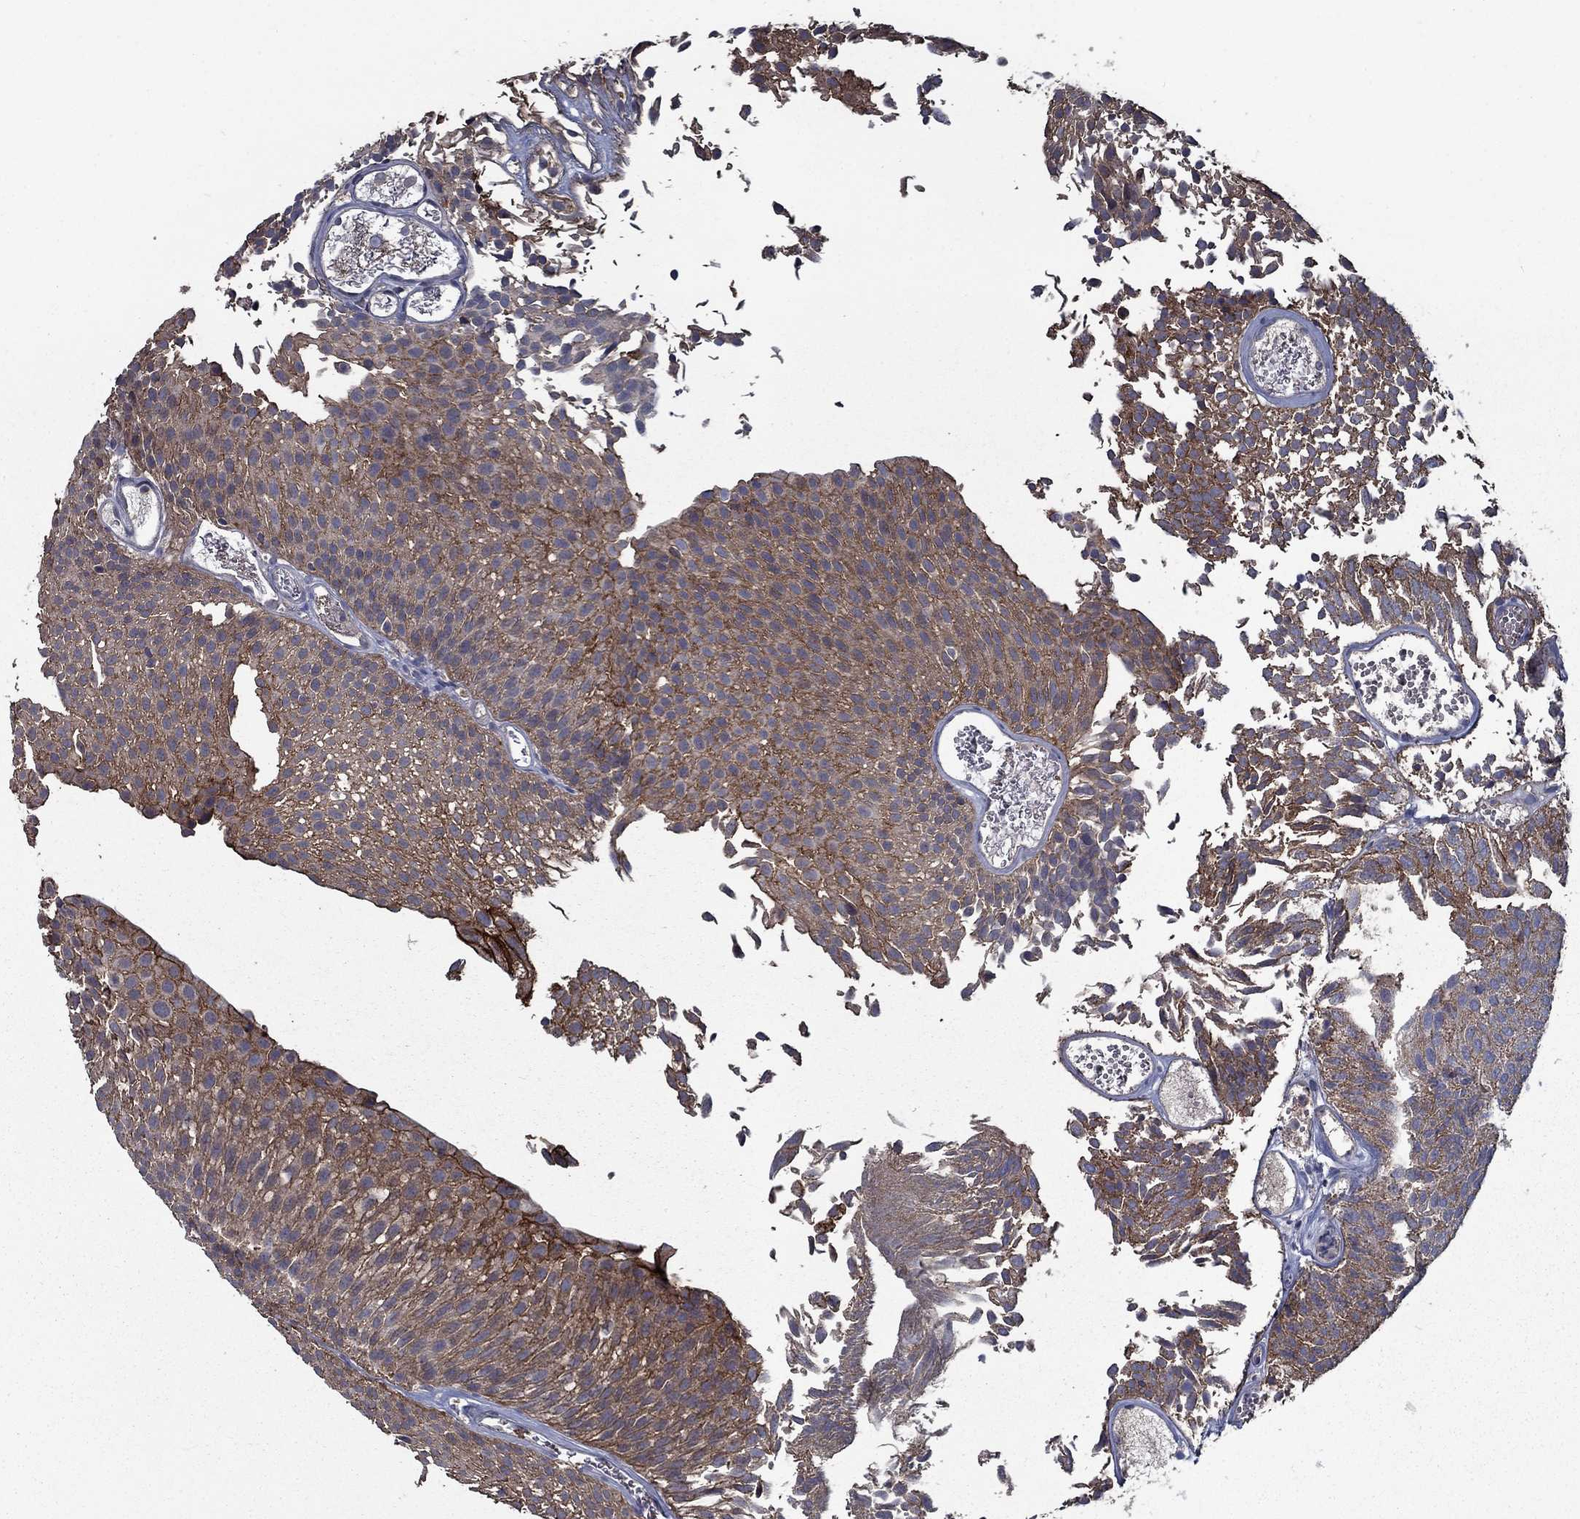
{"staining": {"intensity": "strong", "quantity": "<25%", "location": "cytoplasmic/membranous"}, "tissue": "urothelial cancer", "cell_type": "Tumor cells", "image_type": "cancer", "snomed": [{"axis": "morphology", "description": "Urothelial carcinoma, Low grade"}, {"axis": "topography", "description": "Urinary bladder"}], "caption": "The image exhibits a brown stain indicating the presence of a protein in the cytoplasmic/membranous of tumor cells in urothelial carcinoma (low-grade).", "gene": "SLC44A1", "patient": {"sex": "male", "age": 52}}